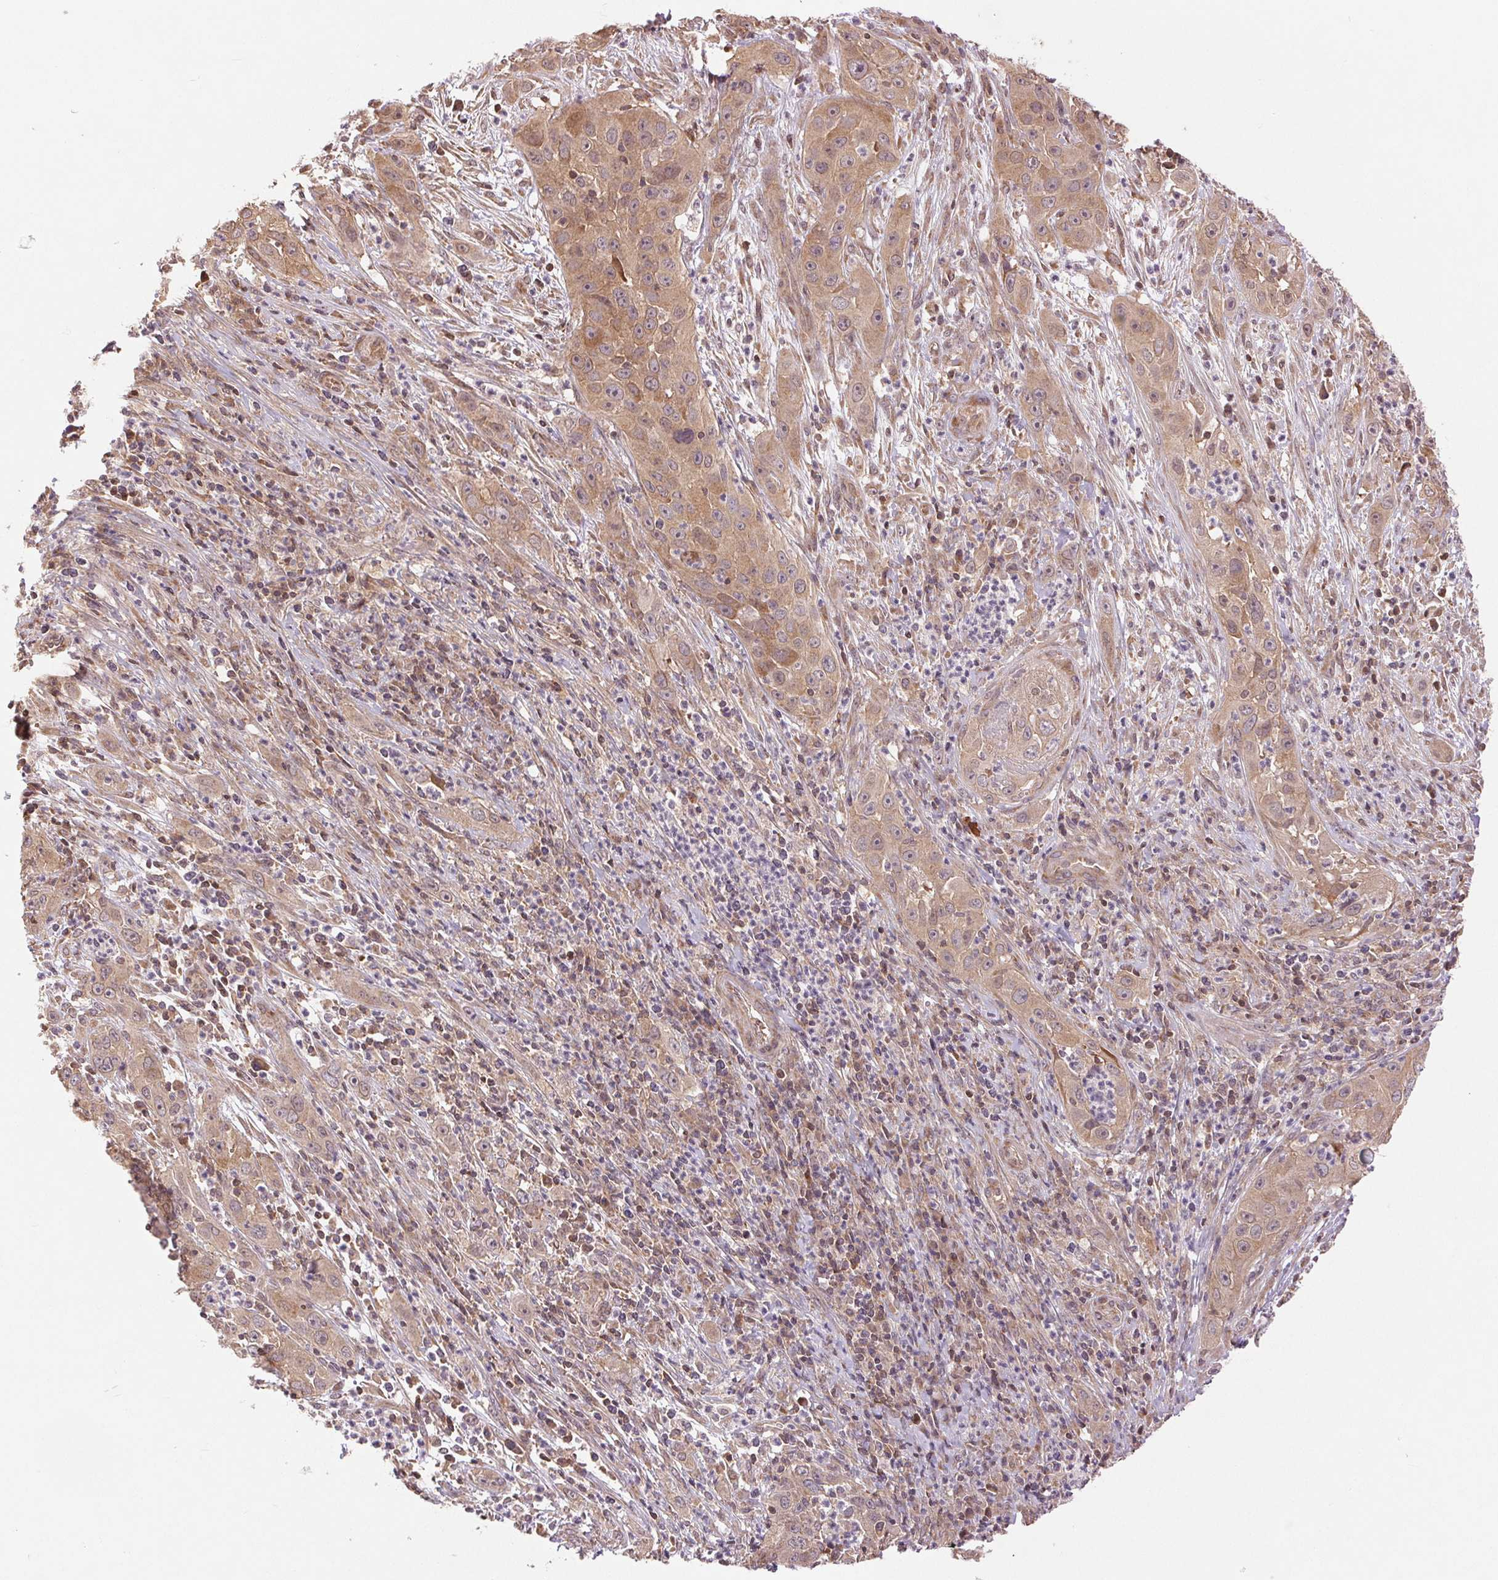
{"staining": {"intensity": "moderate", "quantity": ">75%", "location": "cytoplasmic/membranous"}, "tissue": "cervical cancer", "cell_type": "Tumor cells", "image_type": "cancer", "snomed": [{"axis": "morphology", "description": "Squamous cell carcinoma, NOS"}, {"axis": "topography", "description": "Cervix"}], "caption": "A photomicrograph of human cervical squamous cell carcinoma stained for a protein shows moderate cytoplasmic/membranous brown staining in tumor cells. (Brightfield microscopy of DAB IHC at high magnification).", "gene": "BTF3L4", "patient": {"sex": "female", "age": 32}}